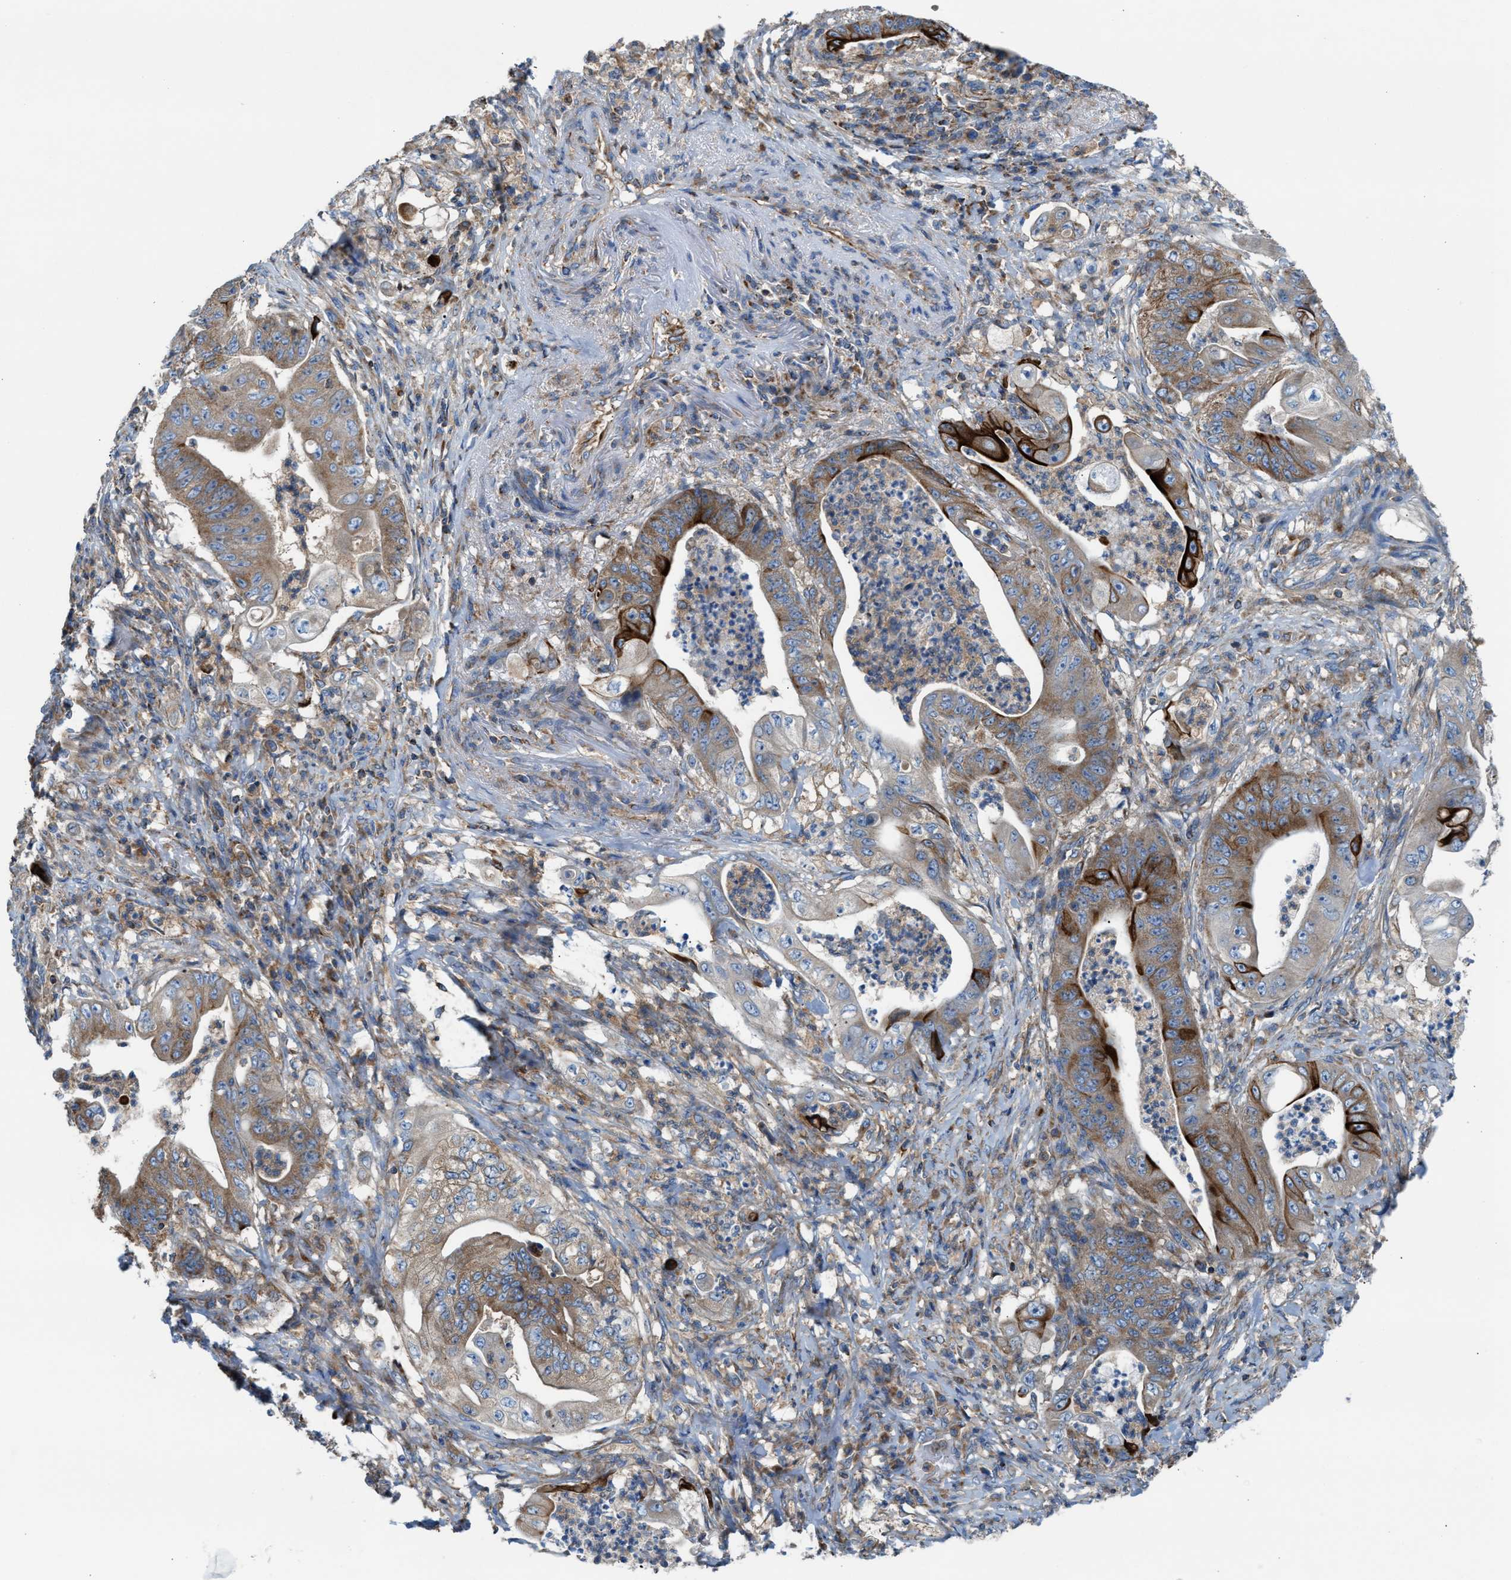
{"staining": {"intensity": "moderate", "quantity": ">75%", "location": "cytoplasmic/membranous"}, "tissue": "stomach cancer", "cell_type": "Tumor cells", "image_type": "cancer", "snomed": [{"axis": "morphology", "description": "Adenocarcinoma, NOS"}, {"axis": "topography", "description": "Stomach"}], "caption": "About >75% of tumor cells in stomach cancer demonstrate moderate cytoplasmic/membranous protein staining as visualized by brown immunohistochemical staining.", "gene": "TBC1D15", "patient": {"sex": "female", "age": 73}}